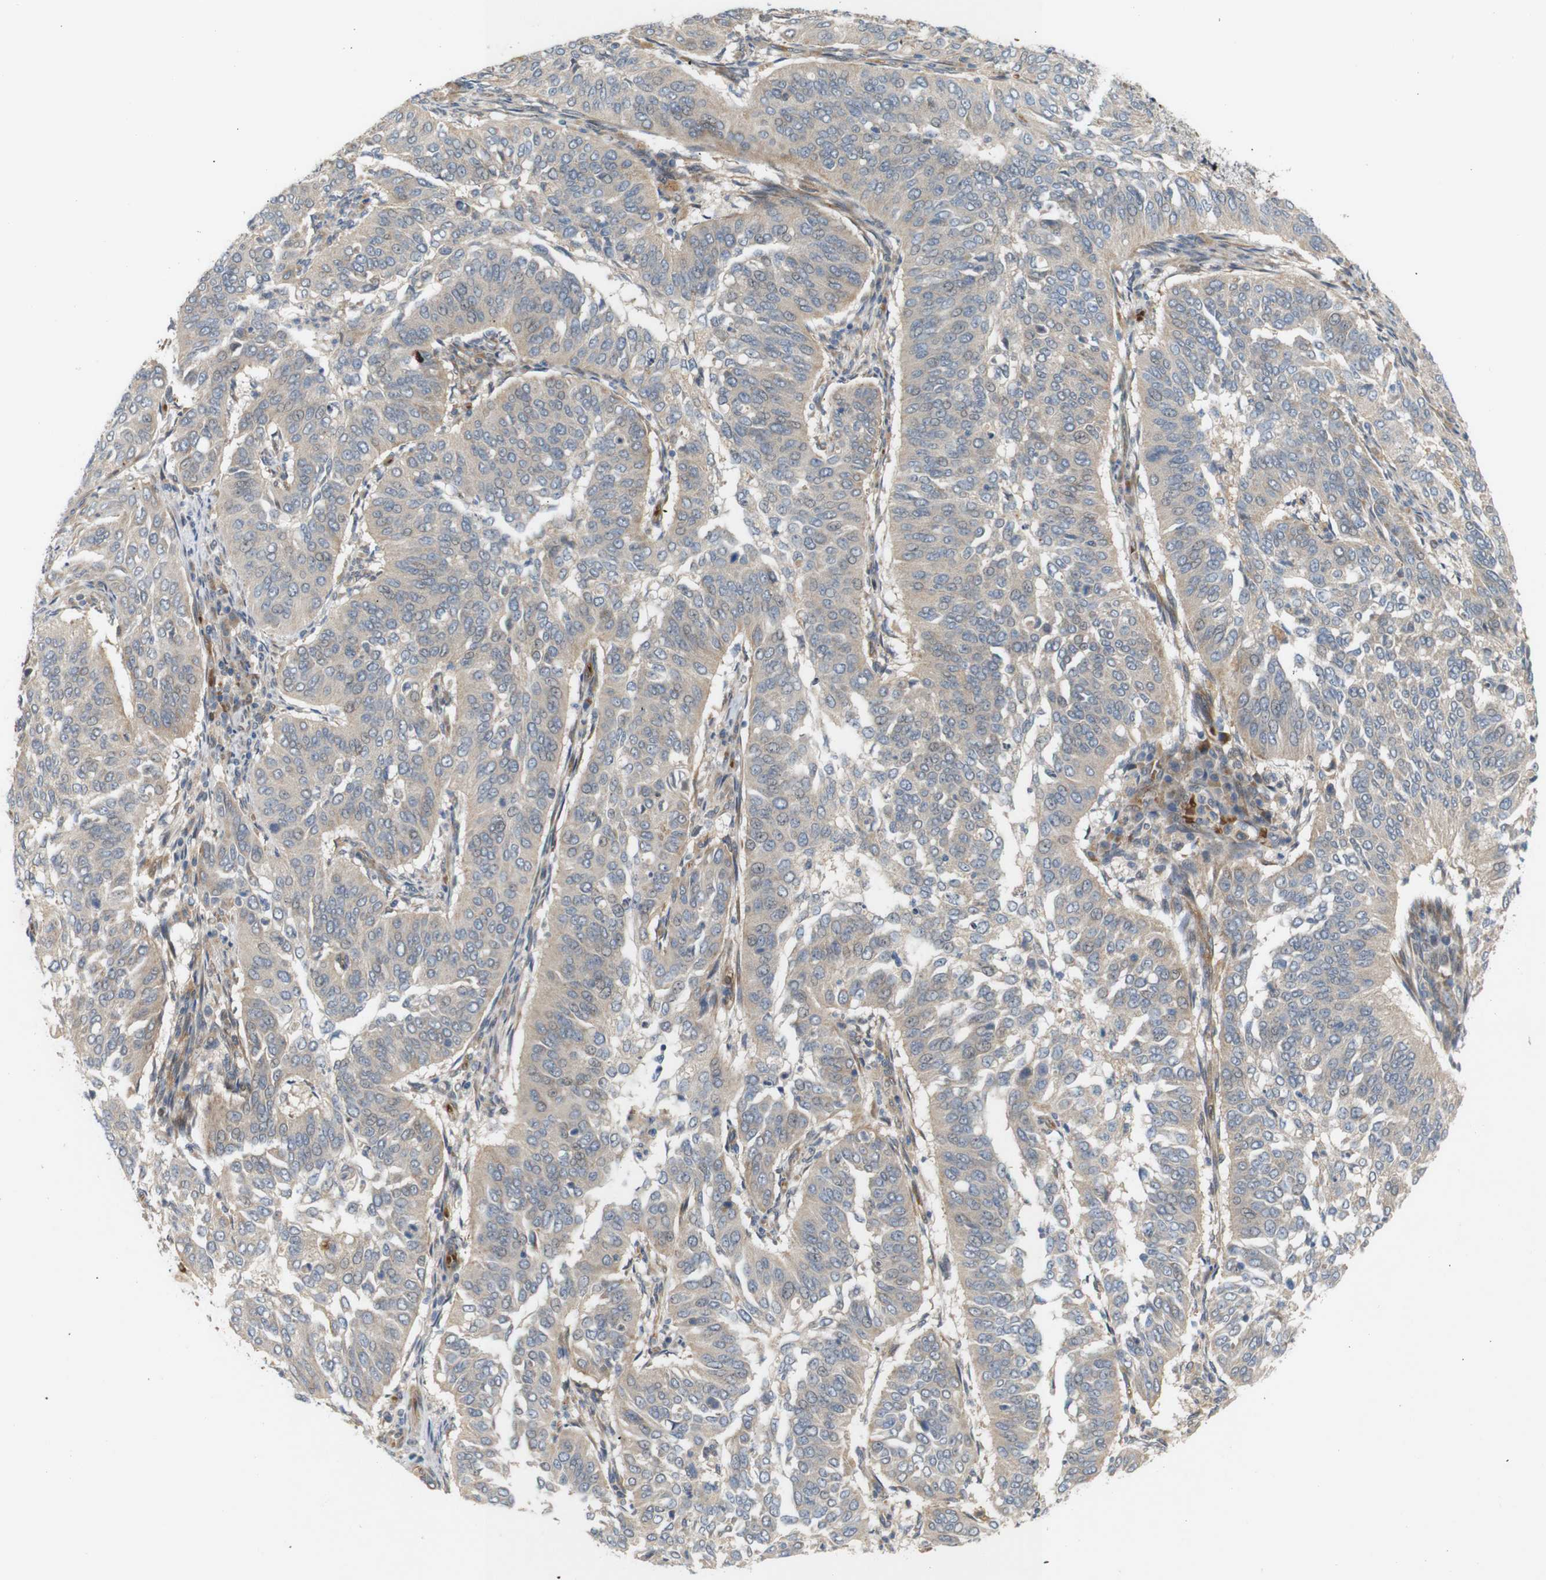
{"staining": {"intensity": "weak", "quantity": ">75%", "location": "cytoplasmic/membranous"}, "tissue": "cervical cancer", "cell_type": "Tumor cells", "image_type": "cancer", "snomed": [{"axis": "morphology", "description": "Normal tissue, NOS"}, {"axis": "morphology", "description": "Squamous cell carcinoma, NOS"}, {"axis": "topography", "description": "Cervix"}], "caption": "This is an image of IHC staining of cervical cancer, which shows weak expression in the cytoplasmic/membranous of tumor cells.", "gene": "RPTOR", "patient": {"sex": "female", "age": 39}}